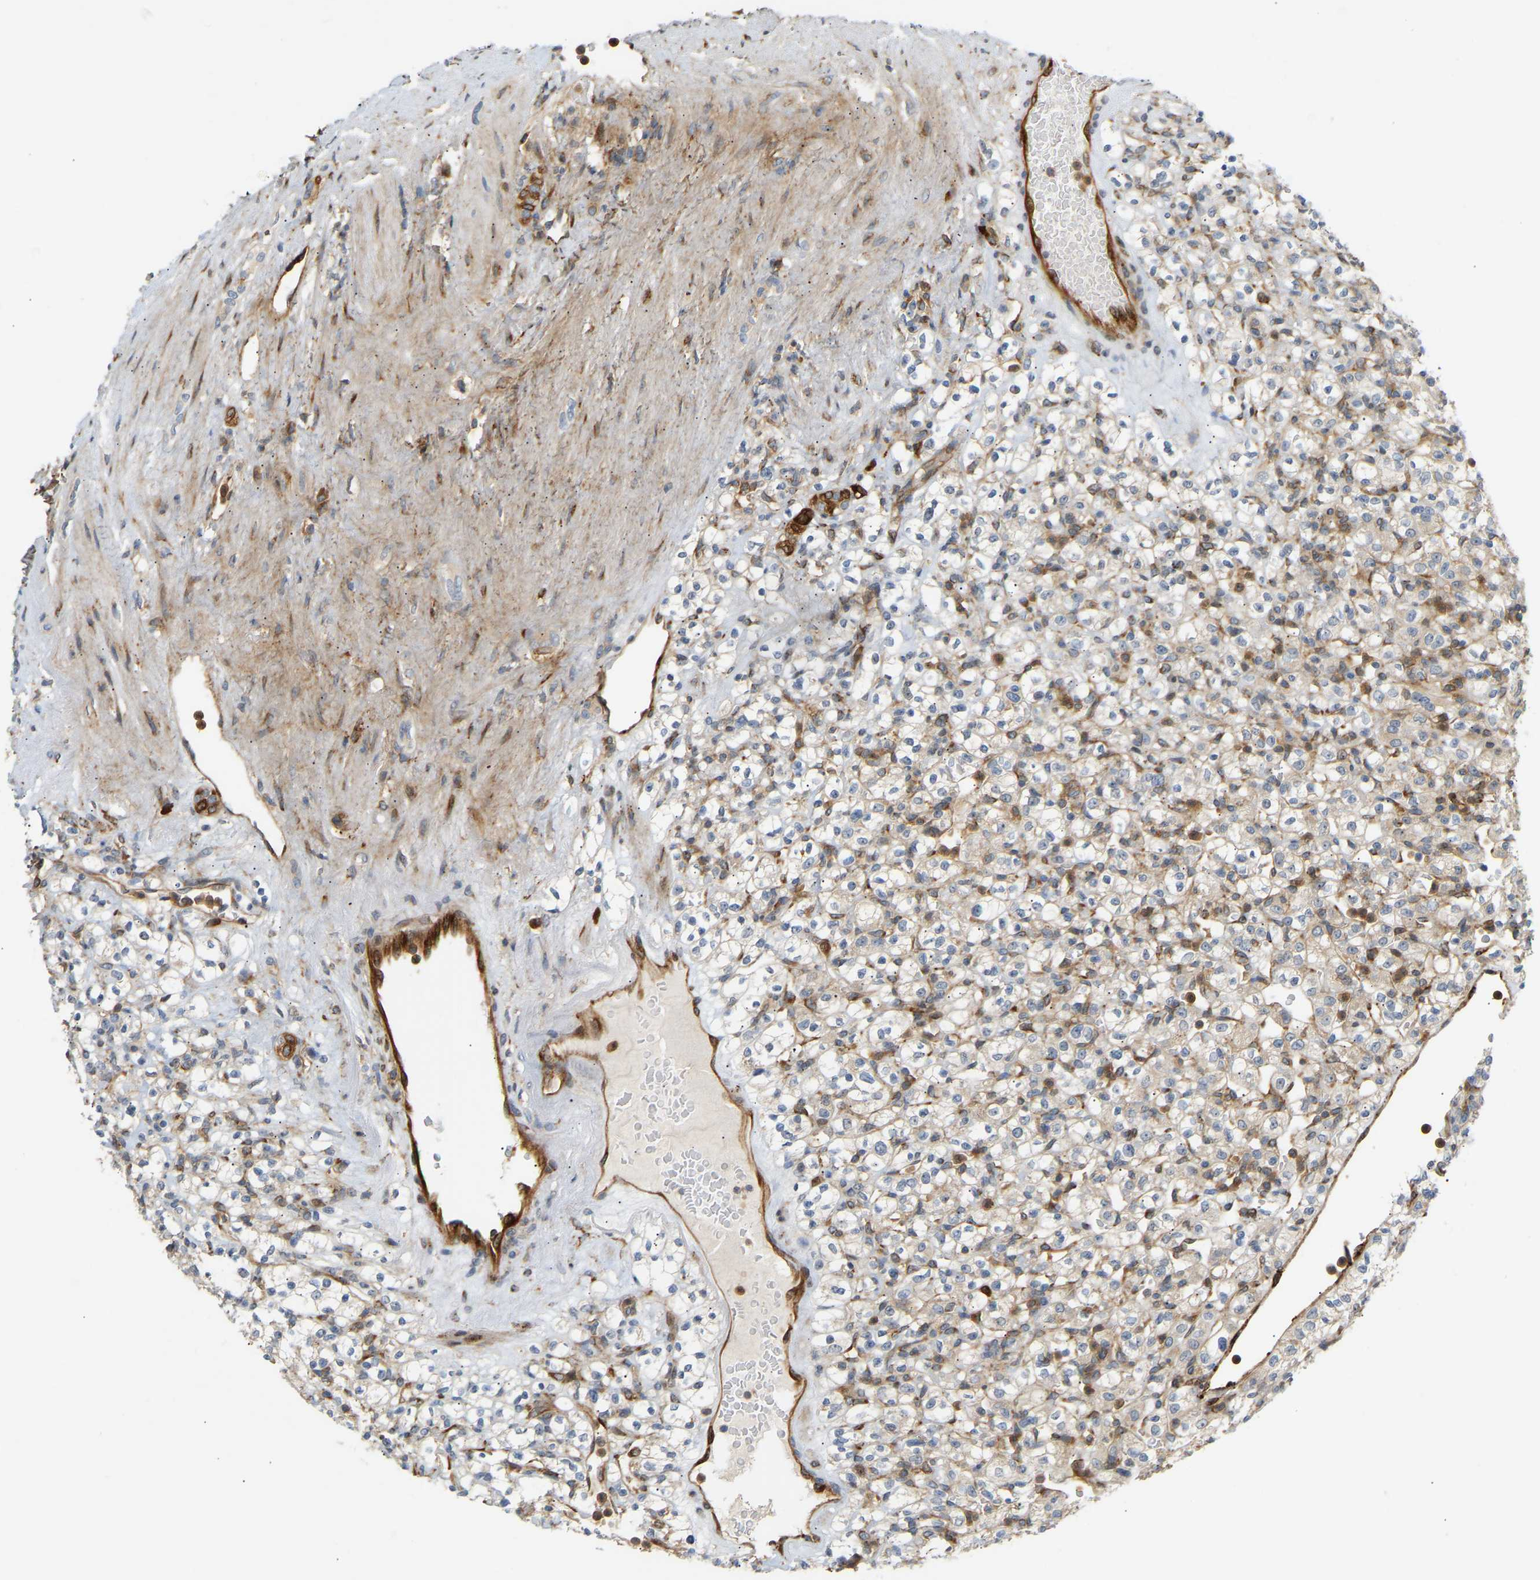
{"staining": {"intensity": "negative", "quantity": "none", "location": "none"}, "tissue": "renal cancer", "cell_type": "Tumor cells", "image_type": "cancer", "snomed": [{"axis": "morphology", "description": "Normal tissue, NOS"}, {"axis": "morphology", "description": "Adenocarcinoma, NOS"}, {"axis": "topography", "description": "Kidney"}], "caption": "IHC image of neoplastic tissue: adenocarcinoma (renal) stained with DAB (3,3'-diaminobenzidine) shows no significant protein positivity in tumor cells. (Immunohistochemistry (ihc), brightfield microscopy, high magnification).", "gene": "PLCG2", "patient": {"sex": "female", "age": 72}}